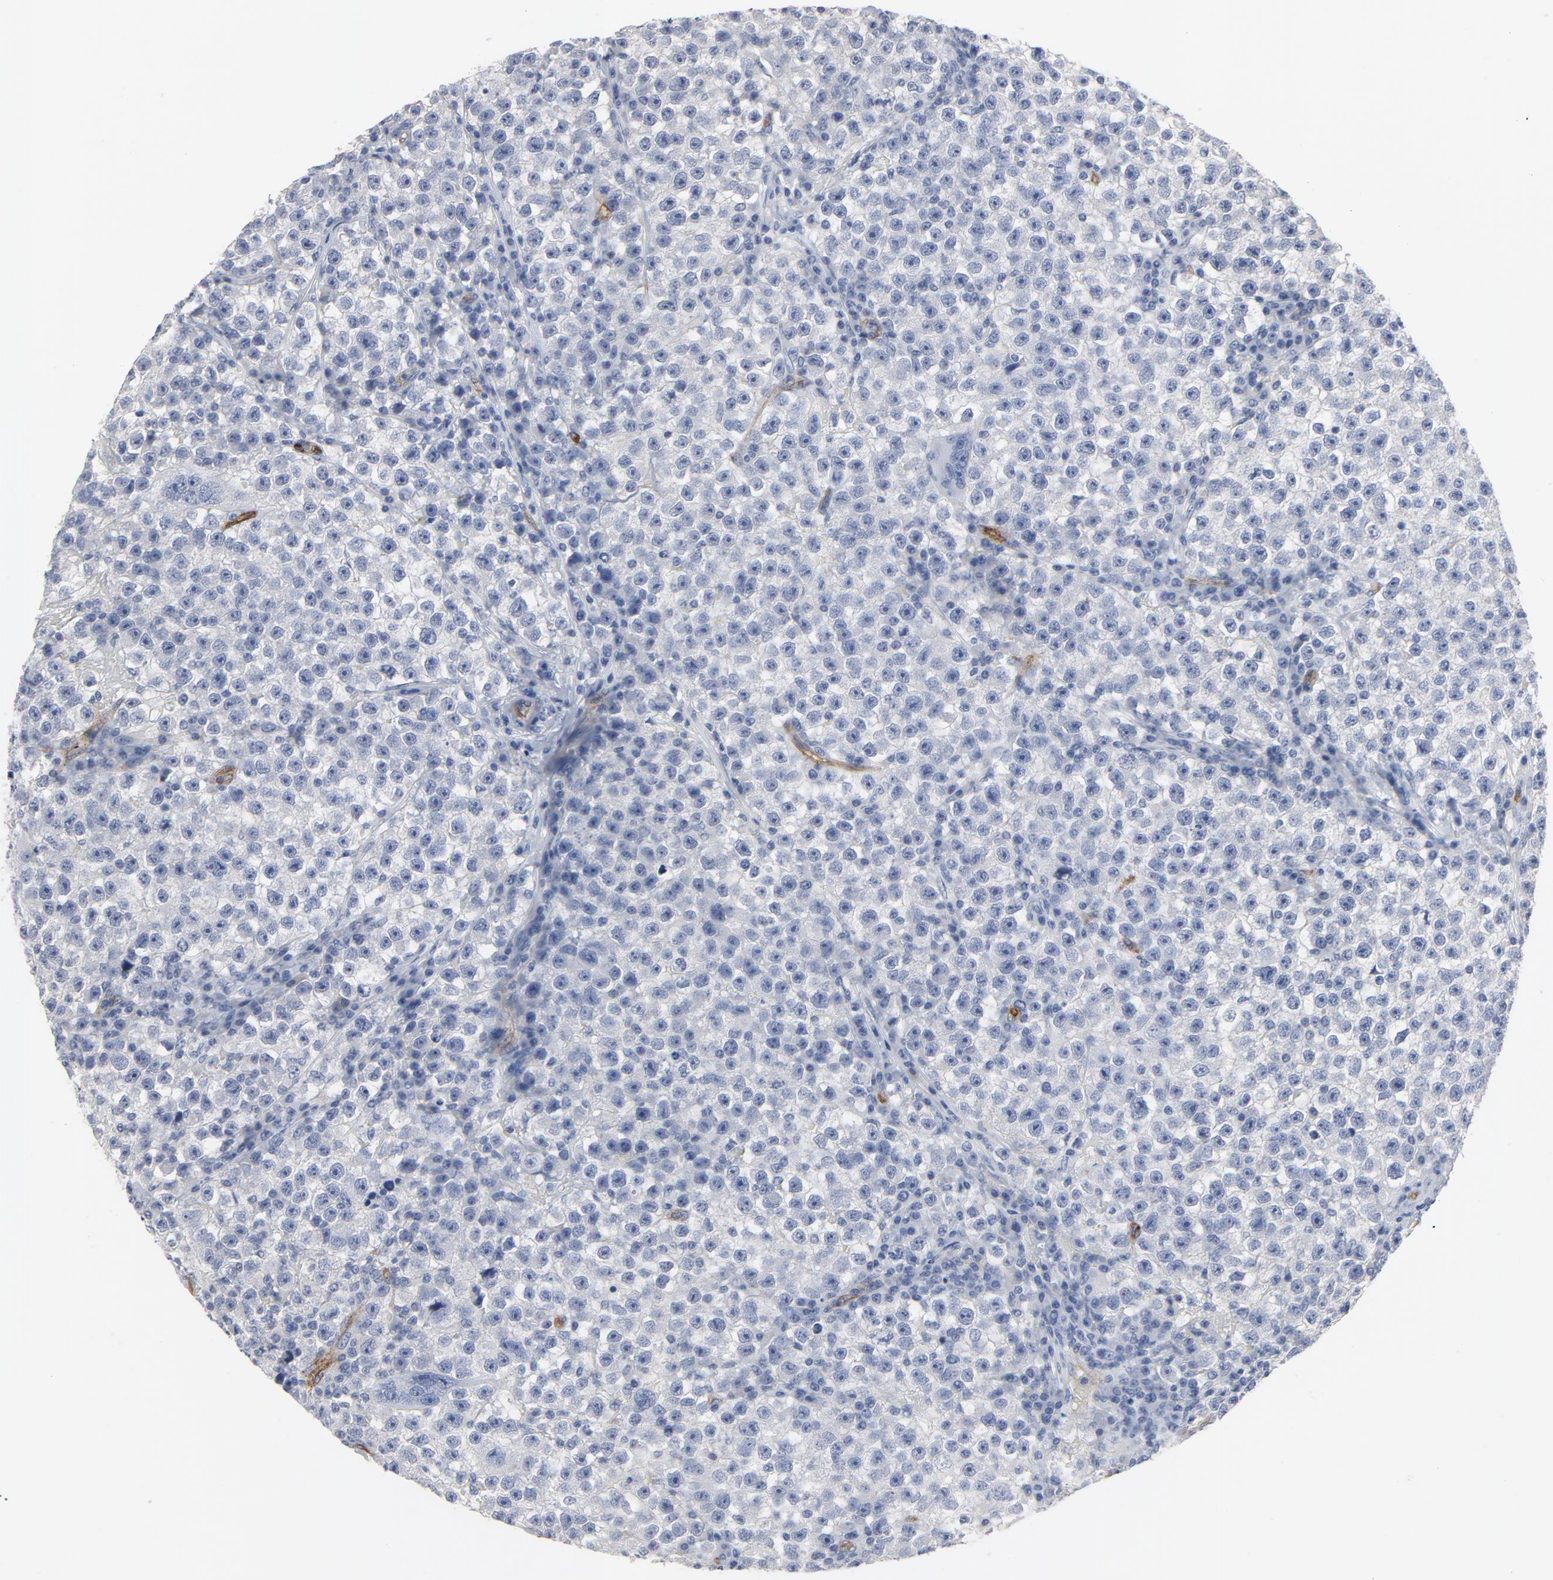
{"staining": {"intensity": "negative", "quantity": "none", "location": "none"}, "tissue": "testis cancer", "cell_type": "Tumor cells", "image_type": "cancer", "snomed": [{"axis": "morphology", "description": "Seminoma, NOS"}, {"axis": "topography", "description": "Testis"}], "caption": "Immunohistochemical staining of testis cancer demonstrates no significant positivity in tumor cells.", "gene": "KDR", "patient": {"sex": "male", "age": 22}}